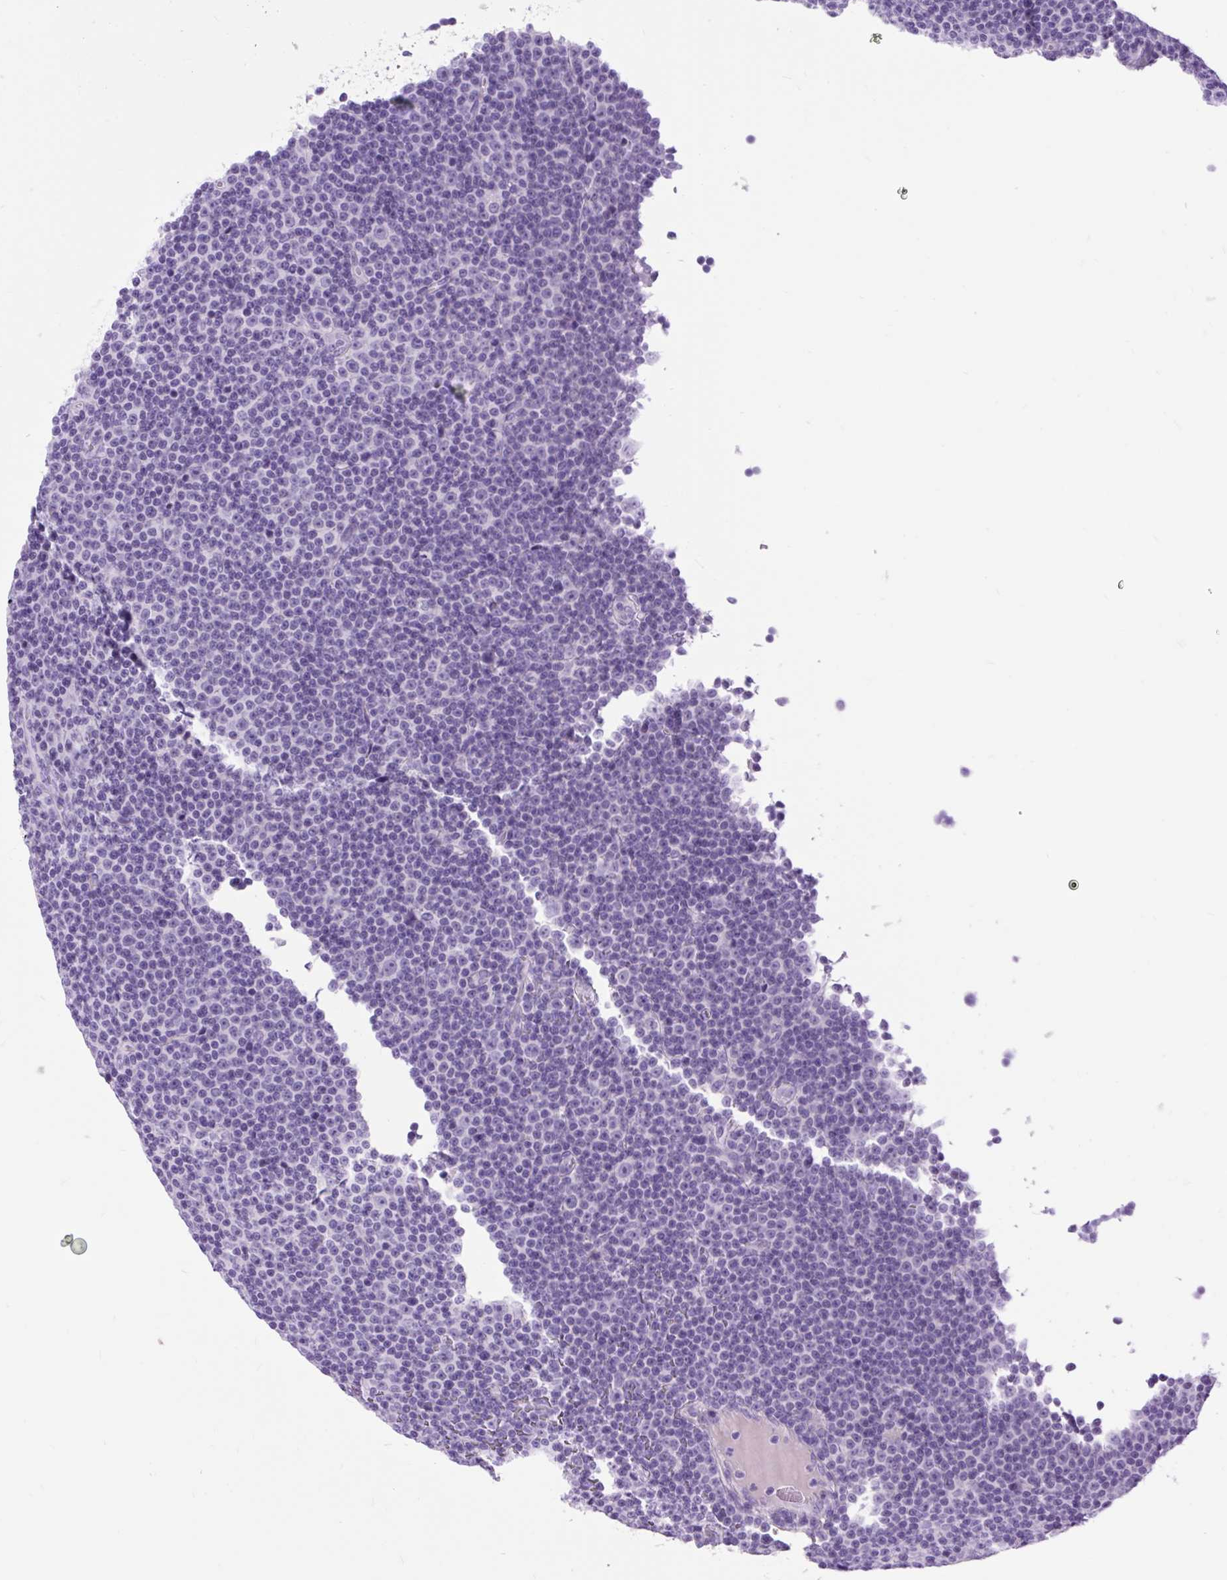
{"staining": {"intensity": "negative", "quantity": "none", "location": "none"}, "tissue": "lymphoma", "cell_type": "Tumor cells", "image_type": "cancer", "snomed": [{"axis": "morphology", "description": "Malignant lymphoma, non-Hodgkin's type, Low grade"}, {"axis": "topography", "description": "Lymph node"}], "caption": "This is an IHC image of malignant lymphoma, non-Hodgkin's type (low-grade). There is no positivity in tumor cells.", "gene": "DPP6", "patient": {"sex": "female", "age": 67}}